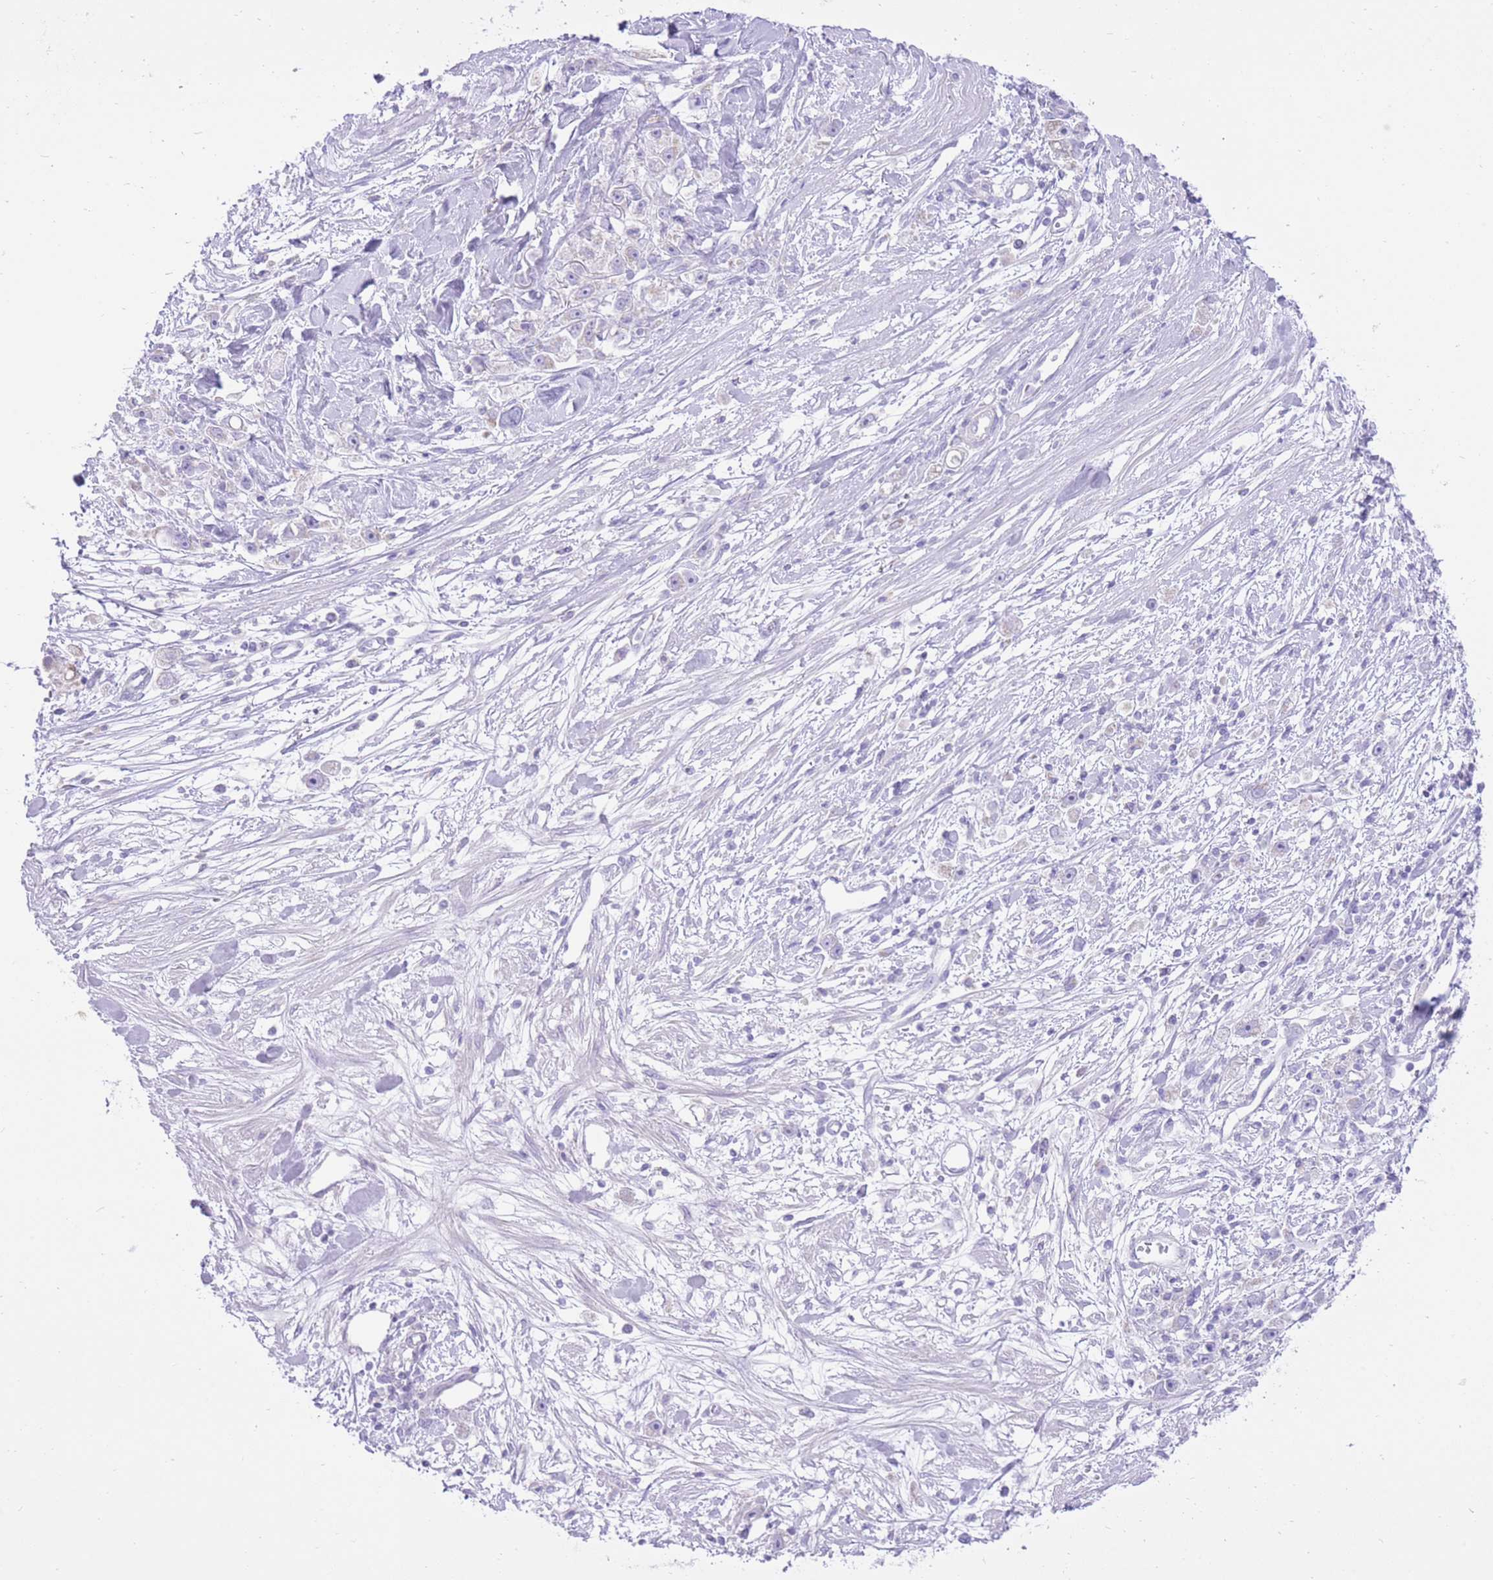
{"staining": {"intensity": "negative", "quantity": "none", "location": "none"}, "tissue": "stomach cancer", "cell_type": "Tumor cells", "image_type": "cancer", "snomed": [{"axis": "morphology", "description": "Adenocarcinoma, NOS"}, {"axis": "topography", "description": "Stomach"}], "caption": "DAB immunohistochemical staining of human stomach cancer (adenocarcinoma) demonstrates no significant staining in tumor cells.", "gene": "SLC4A4", "patient": {"sex": "female", "age": 59}}